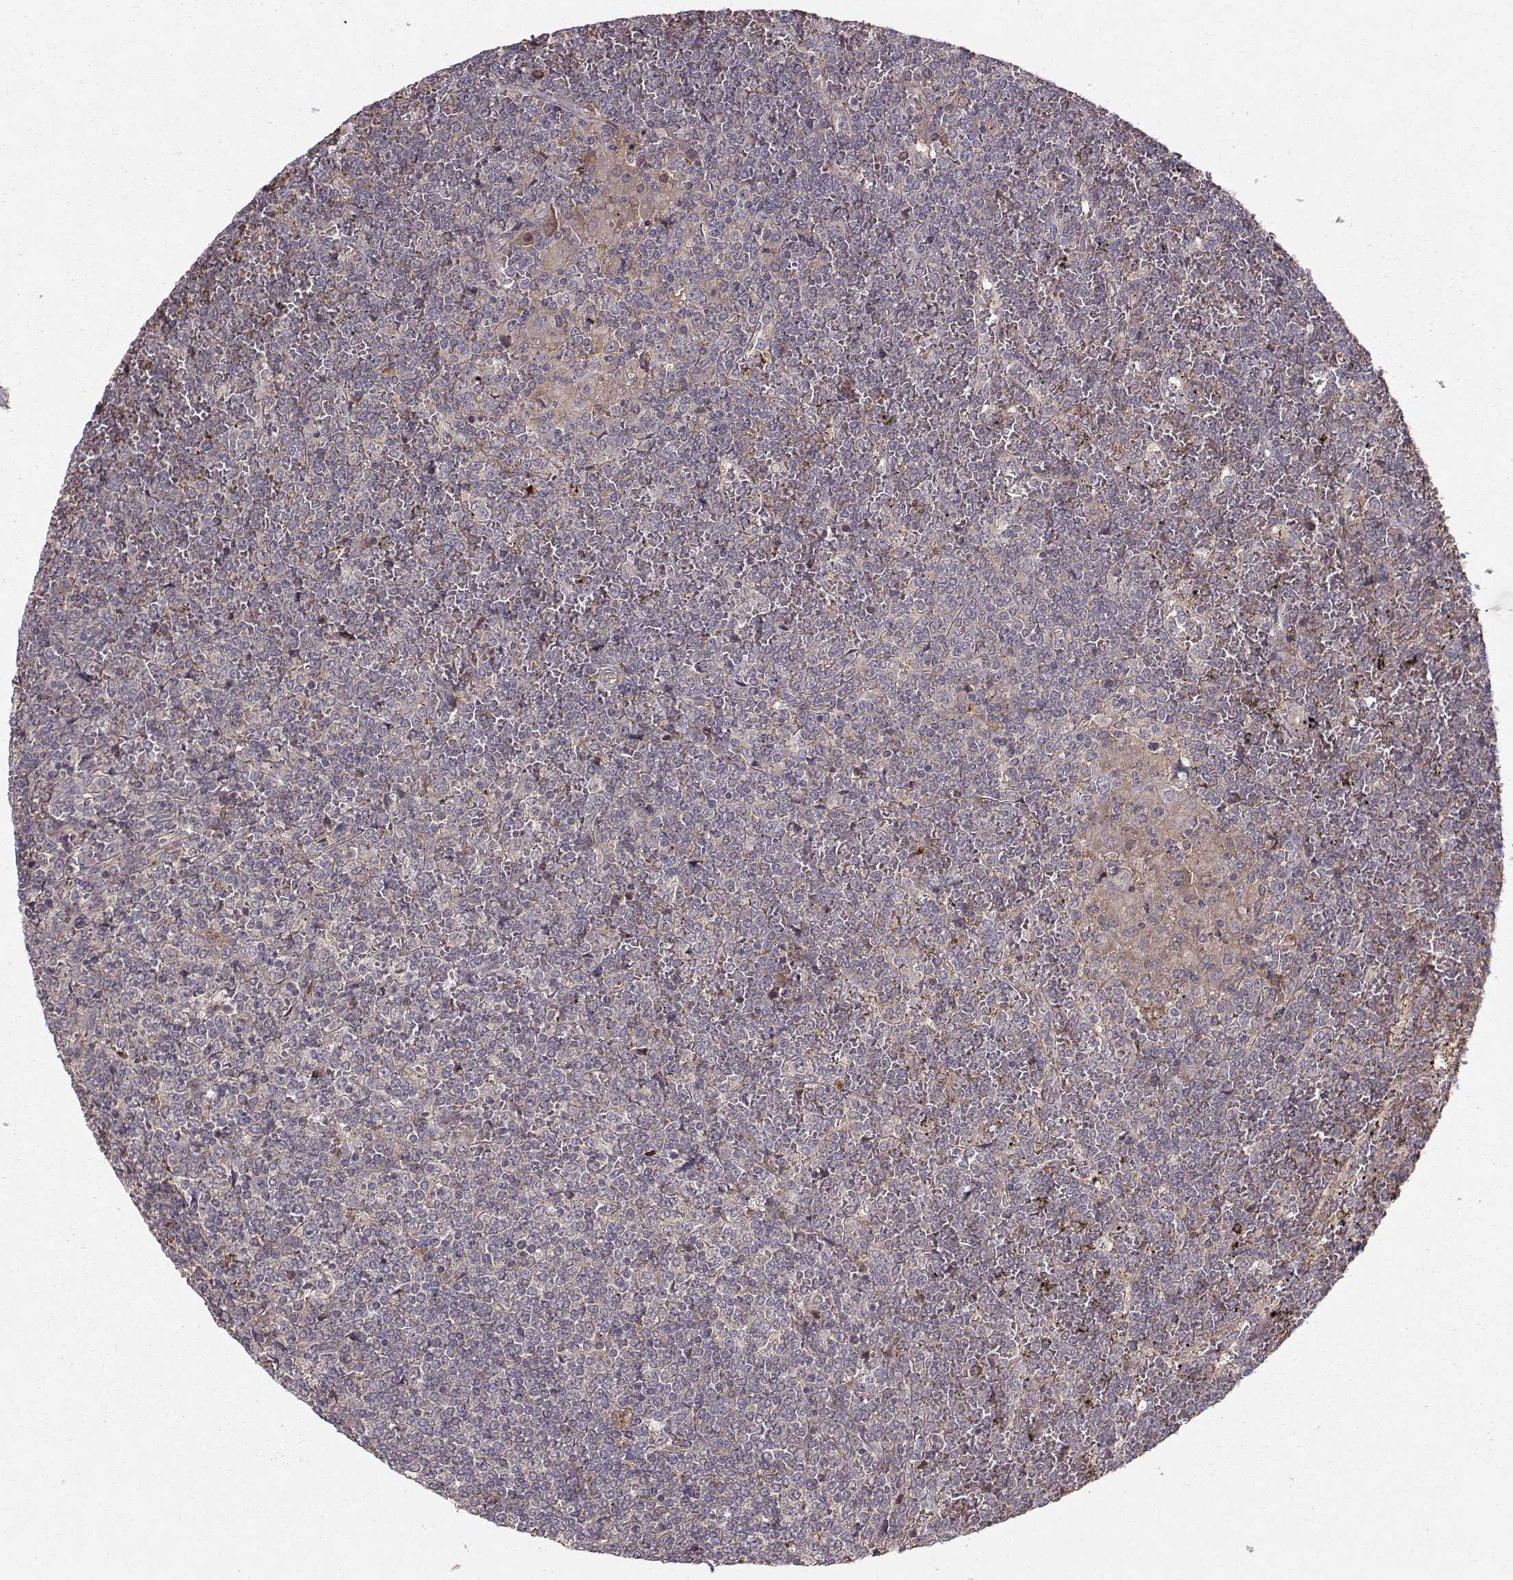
{"staining": {"intensity": "negative", "quantity": "none", "location": "none"}, "tissue": "lymphoma", "cell_type": "Tumor cells", "image_type": "cancer", "snomed": [{"axis": "morphology", "description": "Malignant lymphoma, non-Hodgkin's type, Low grade"}, {"axis": "topography", "description": "Spleen"}], "caption": "The IHC micrograph has no significant staining in tumor cells of malignant lymphoma, non-Hodgkin's type (low-grade) tissue.", "gene": "WNT6", "patient": {"sex": "female", "age": 19}}